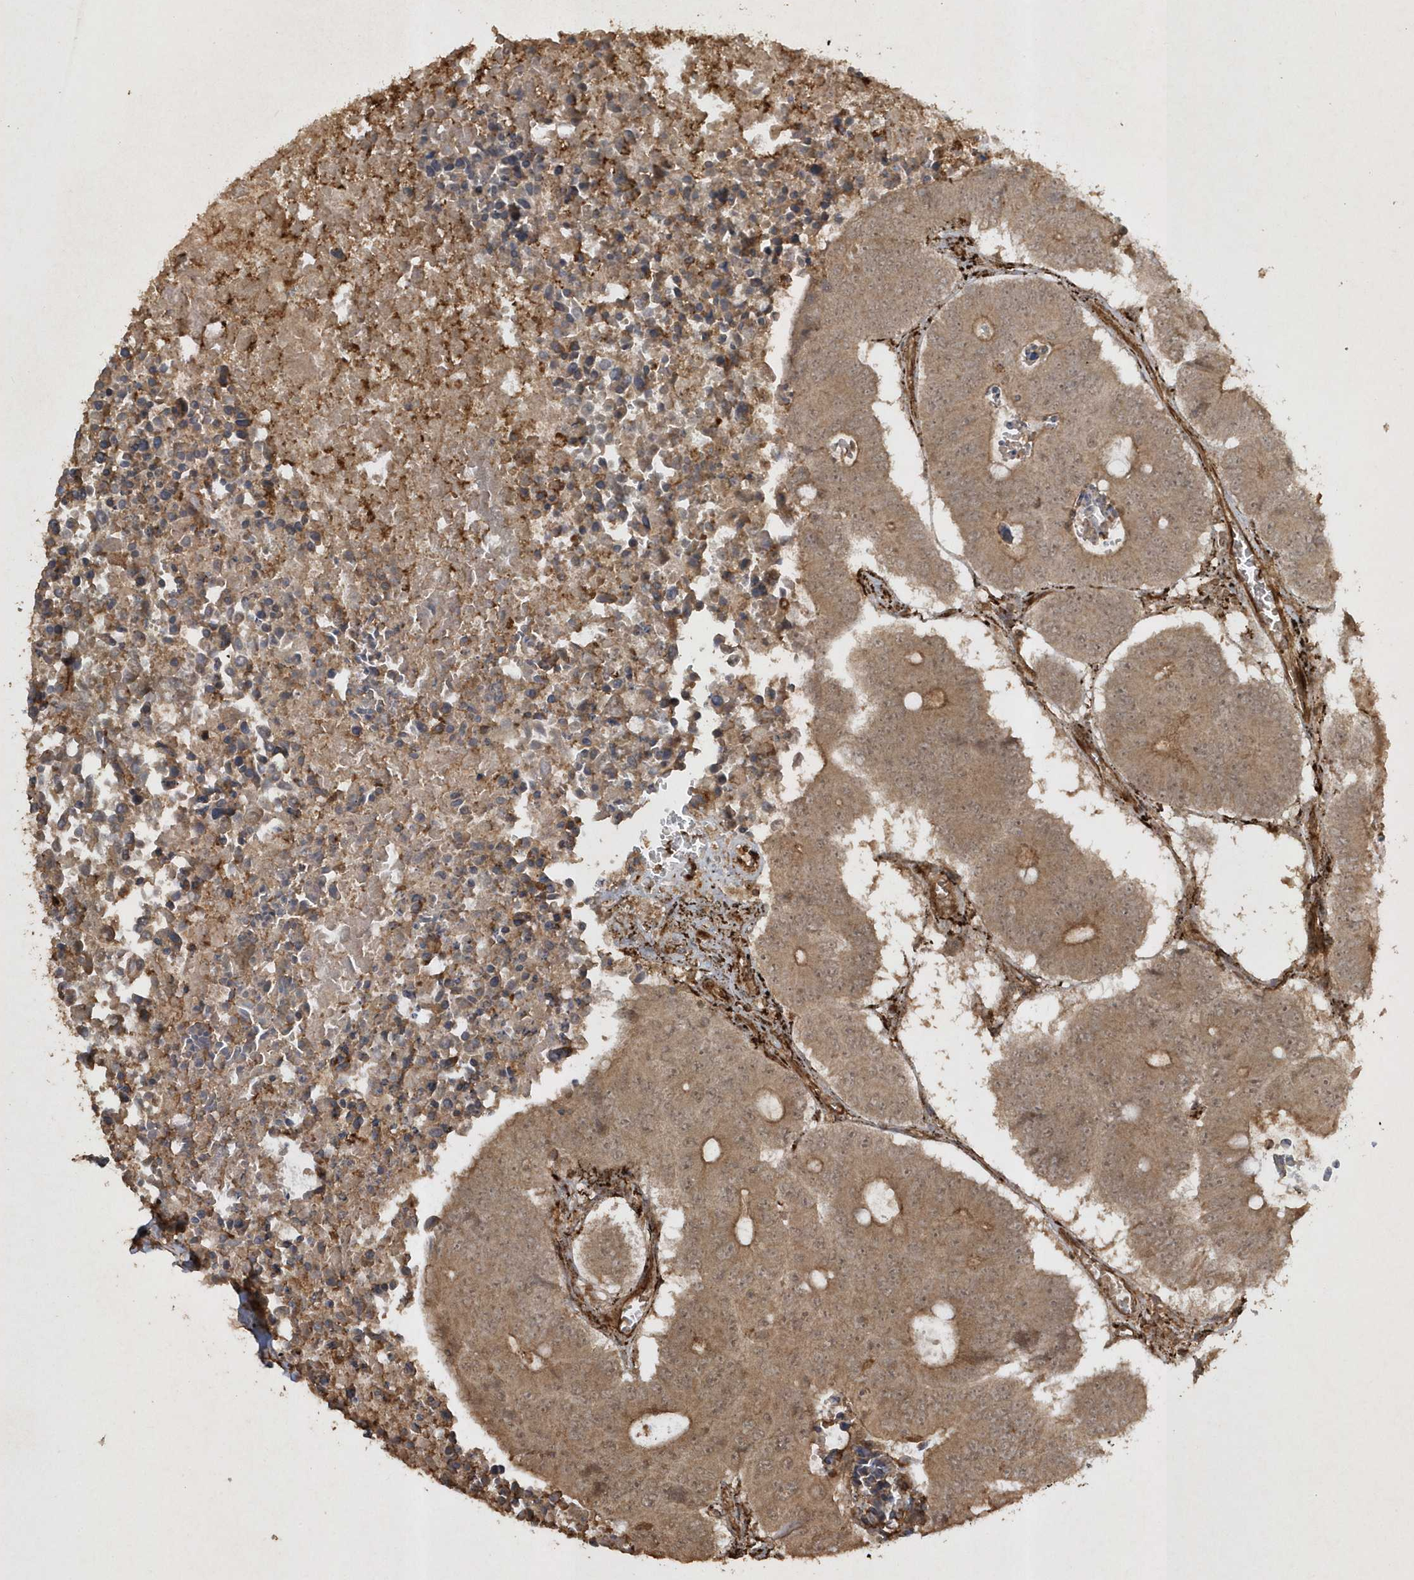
{"staining": {"intensity": "moderate", "quantity": ">75%", "location": "cytoplasmic/membranous"}, "tissue": "colorectal cancer", "cell_type": "Tumor cells", "image_type": "cancer", "snomed": [{"axis": "morphology", "description": "Adenocarcinoma, NOS"}, {"axis": "topography", "description": "Colon"}], "caption": "Colorectal adenocarcinoma was stained to show a protein in brown. There is medium levels of moderate cytoplasmic/membranous expression in about >75% of tumor cells. The protein is stained brown, and the nuclei are stained in blue (DAB IHC with brightfield microscopy, high magnification).", "gene": "AVPI1", "patient": {"sex": "male", "age": 87}}